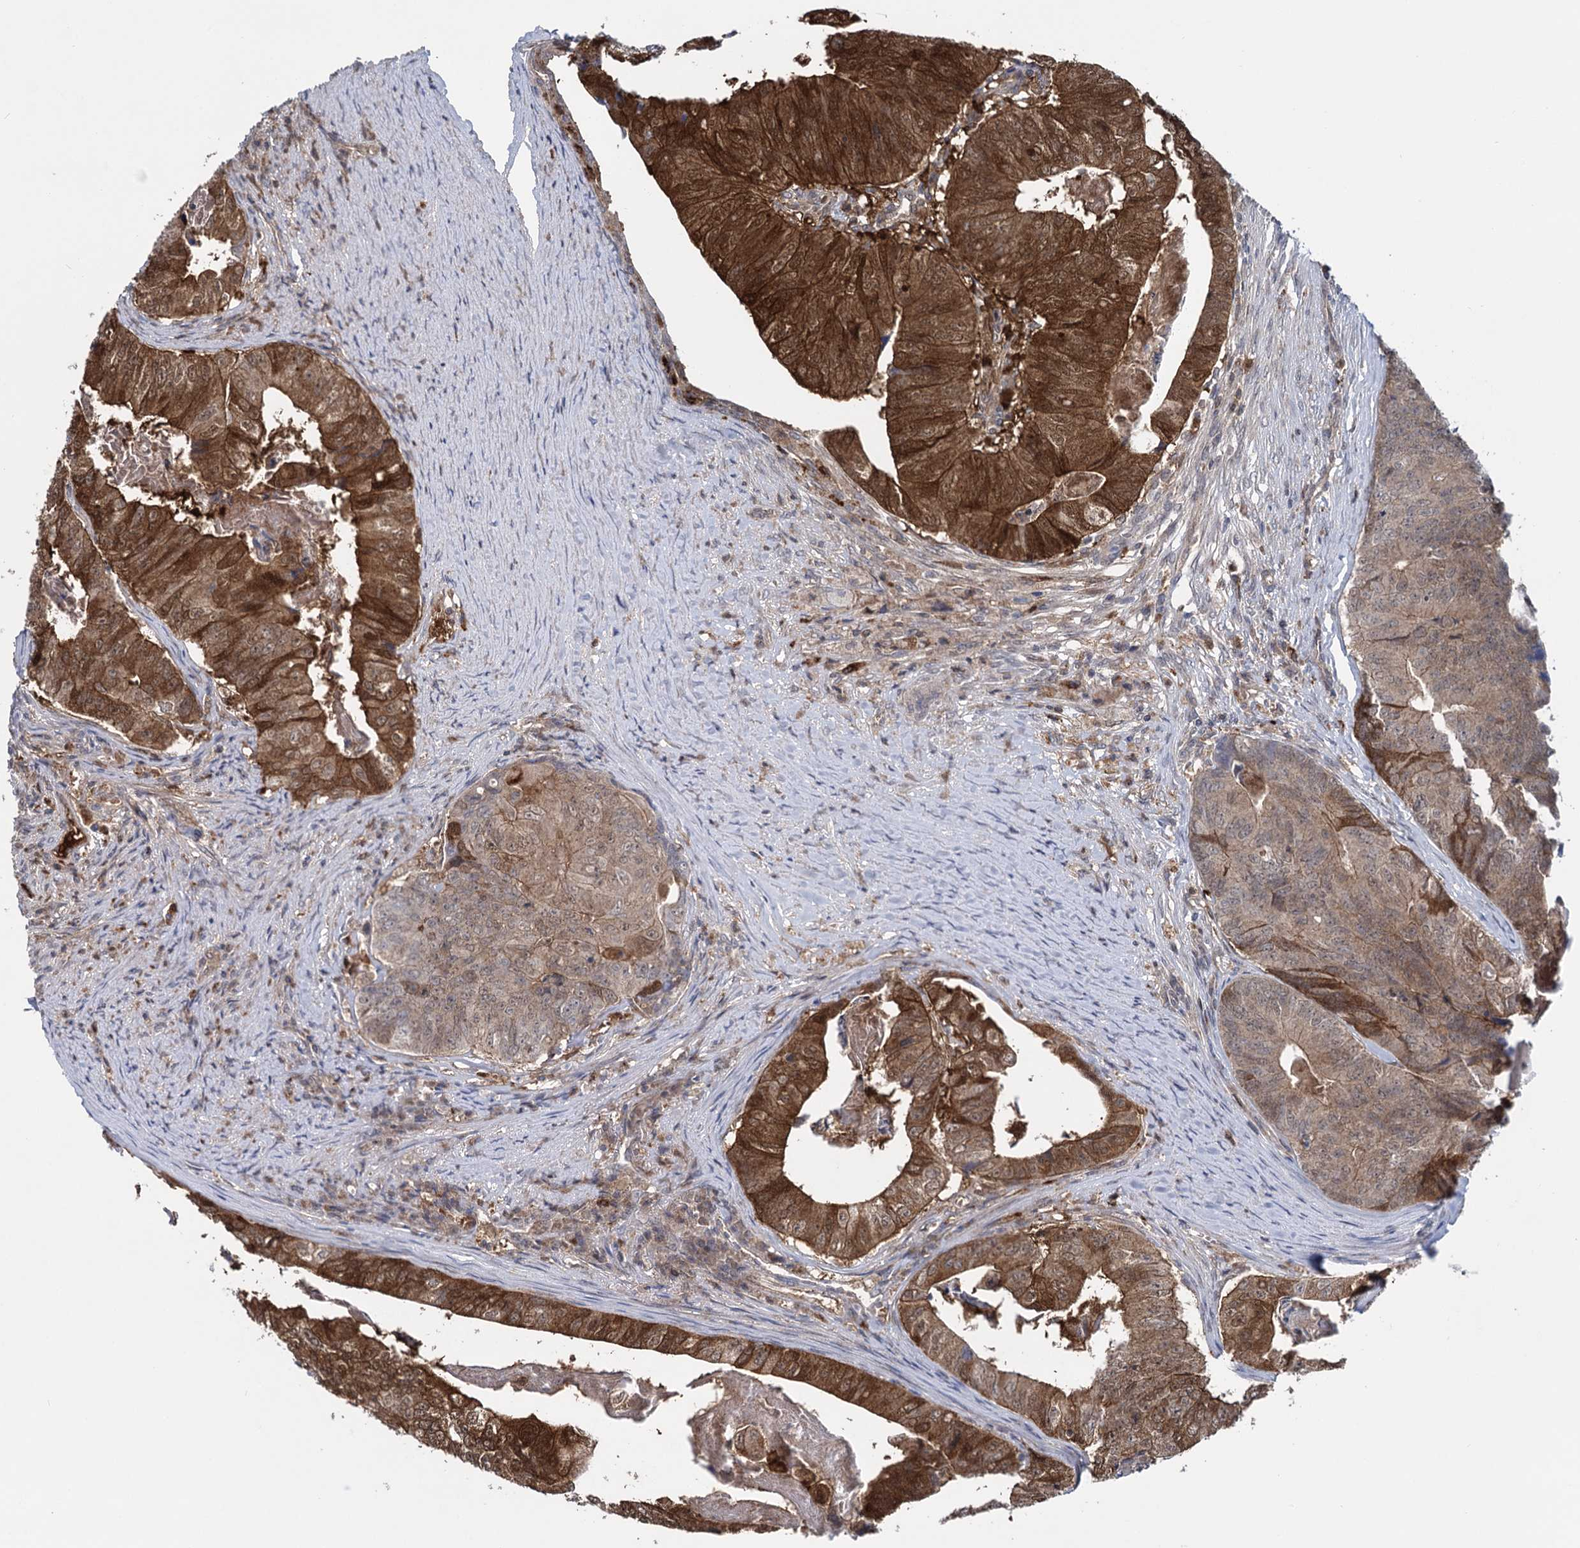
{"staining": {"intensity": "strong", "quantity": ">75%", "location": "cytoplasmic/membranous,nuclear"}, "tissue": "colorectal cancer", "cell_type": "Tumor cells", "image_type": "cancer", "snomed": [{"axis": "morphology", "description": "Adenocarcinoma, NOS"}, {"axis": "topography", "description": "Colon"}], "caption": "Colorectal adenocarcinoma stained with immunohistochemistry shows strong cytoplasmic/membranous and nuclear staining in approximately >75% of tumor cells.", "gene": "GLO1", "patient": {"sex": "female", "age": 67}}